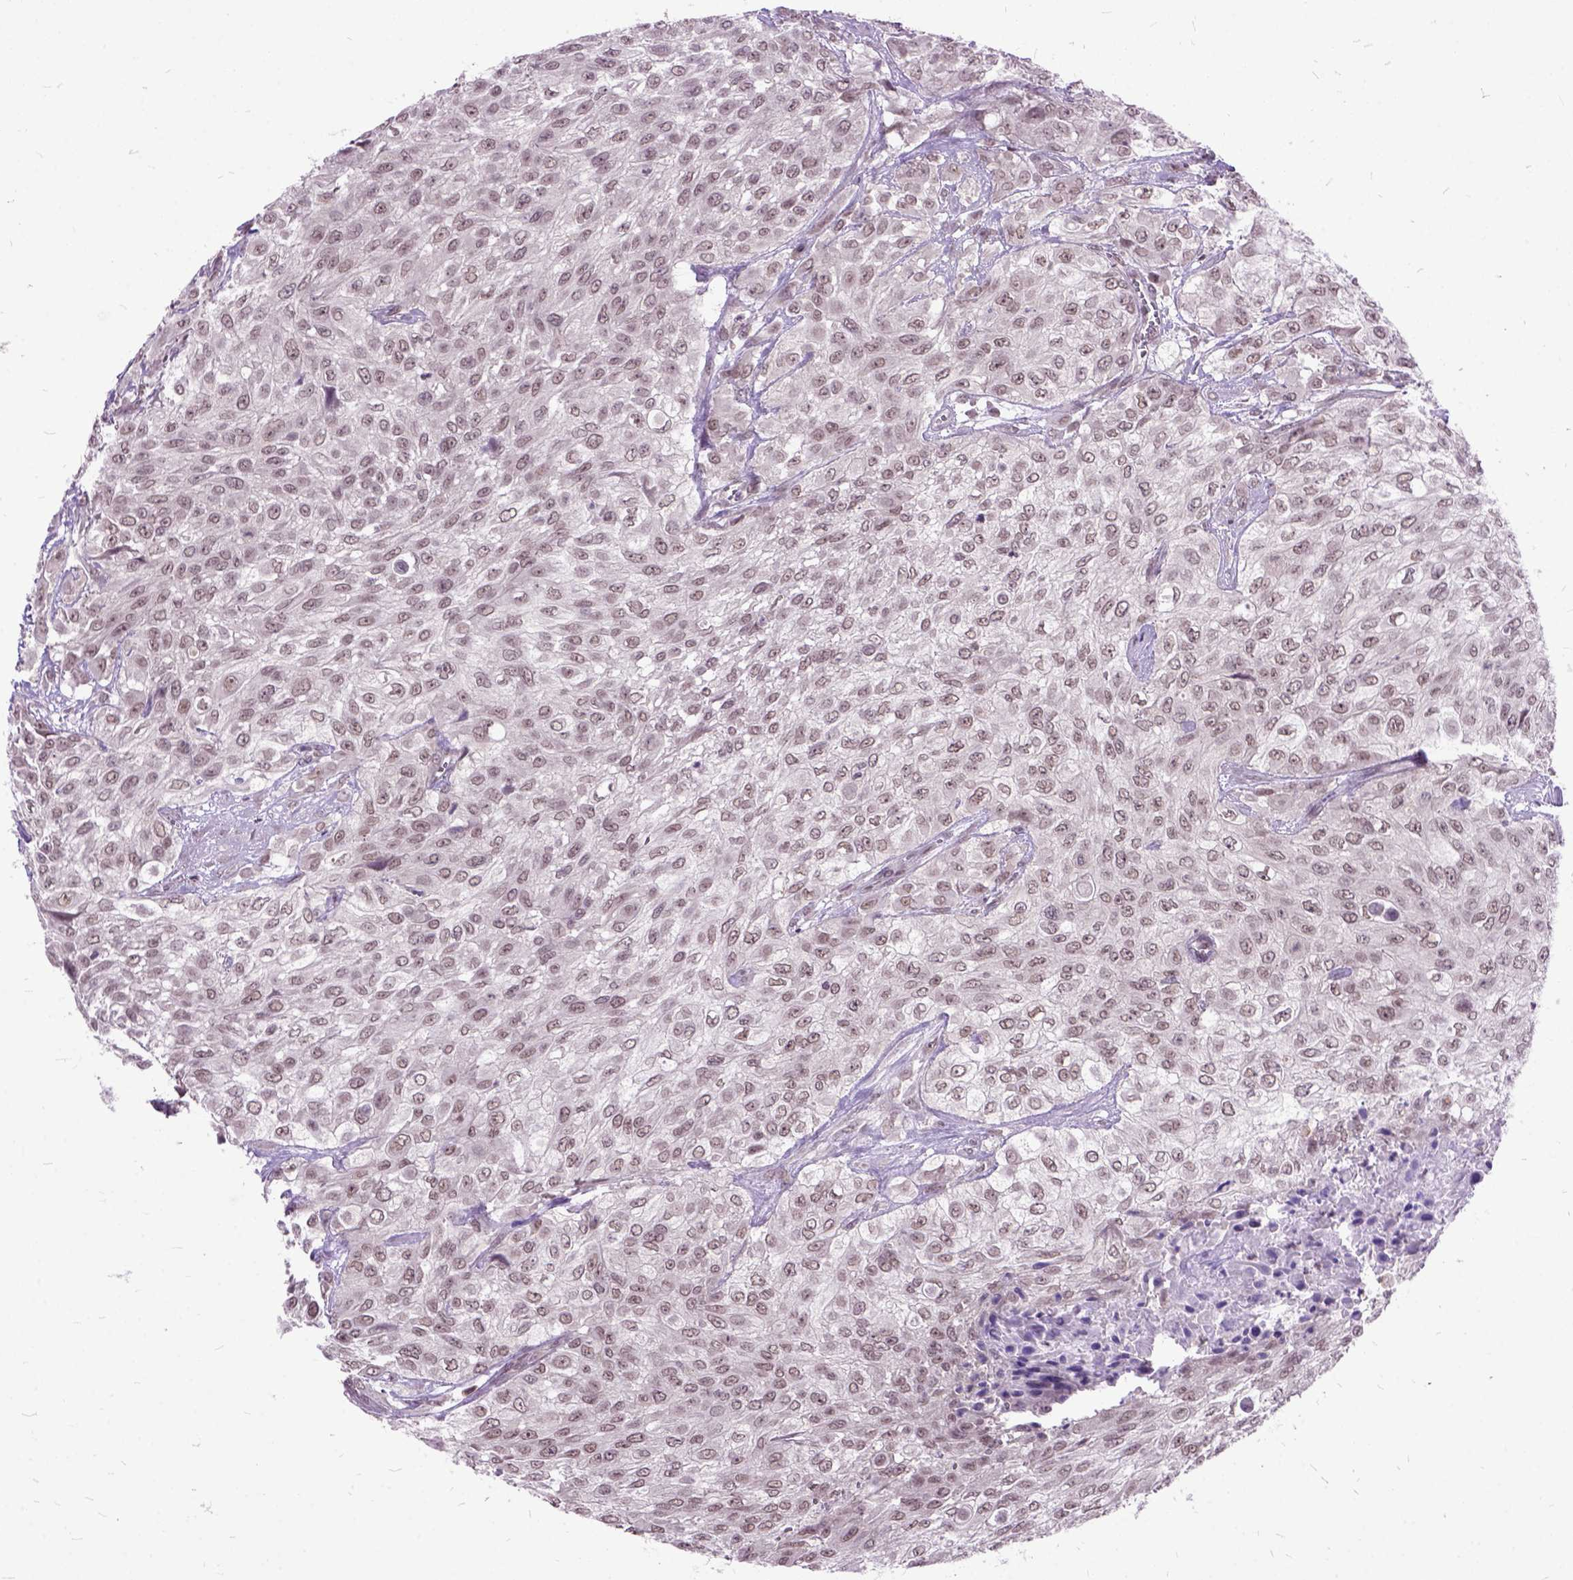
{"staining": {"intensity": "moderate", "quantity": ">75%", "location": "nuclear"}, "tissue": "urothelial cancer", "cell_type": "Tumor cells", "image_type": "cancer", "snomed": [{"axis": "morphology", "description": "Urothelial carcinoma, High grade"}, {"axis": "topography", "description": "Urinary bladder"}], "caption": "High-magnification brightfield microscopy of high-grade urothelial carcinoma stained with DAB (brown) and counterstained with hematoxylin (blue). tumor cells exhibit moderate nuclear positivity is present in approximately>75% of cells. The protein of interest is stained brown, and the nuclei are stained in blue (DAB IHC with brightfield microscopy, high magnification).", "gene": "ORC5", "patient": {"sex": "male", "age": 57}}